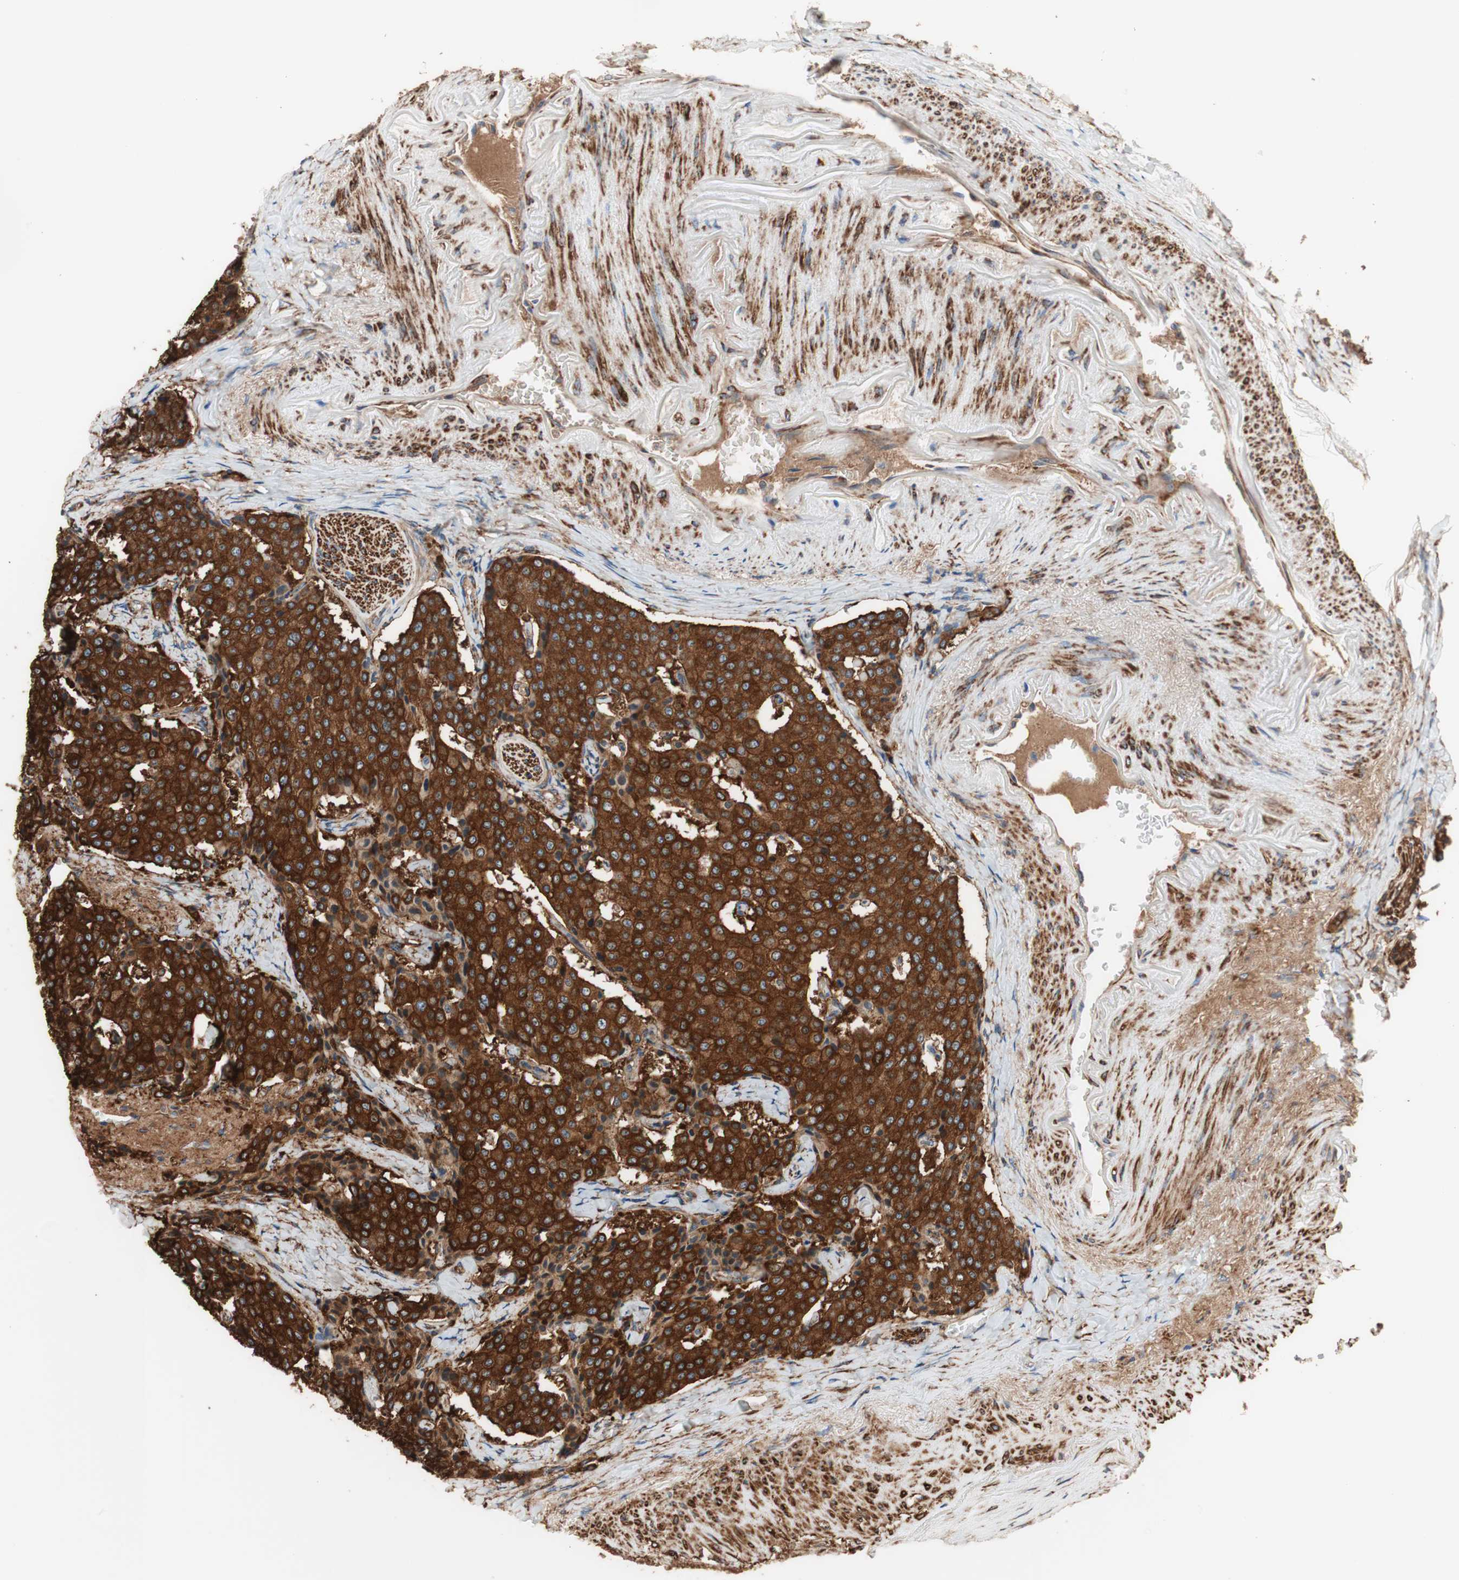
{"staining": {"intensity": "strong", "quantity": ">75%", "location": "cytoplasmic/membranous"}, "tissue": "carcinoid", "cell_type": "Tumor cells", "image_type": "cancer", "snomed": [{"axis": "morphology", "description": "Carcinoid, malignant, NOS"}, {"axis": "topography", "description": "Colon"}], "caption": "Immunohistochemistry staining of malignant carcinoid, which displays high levels of strong cytoplasmic/membranous staining in about >75% of tumor cells indicating strong cytoplasmic/membranous protein positivity. The staining was performed using DAB (3,3'-diaminobenzidine) (brown) for protein detection and nuclei were counterstained in hematoxylin (blue).", "gene": "GPSM2", "patient": {"sex": "female", "age": 61}}